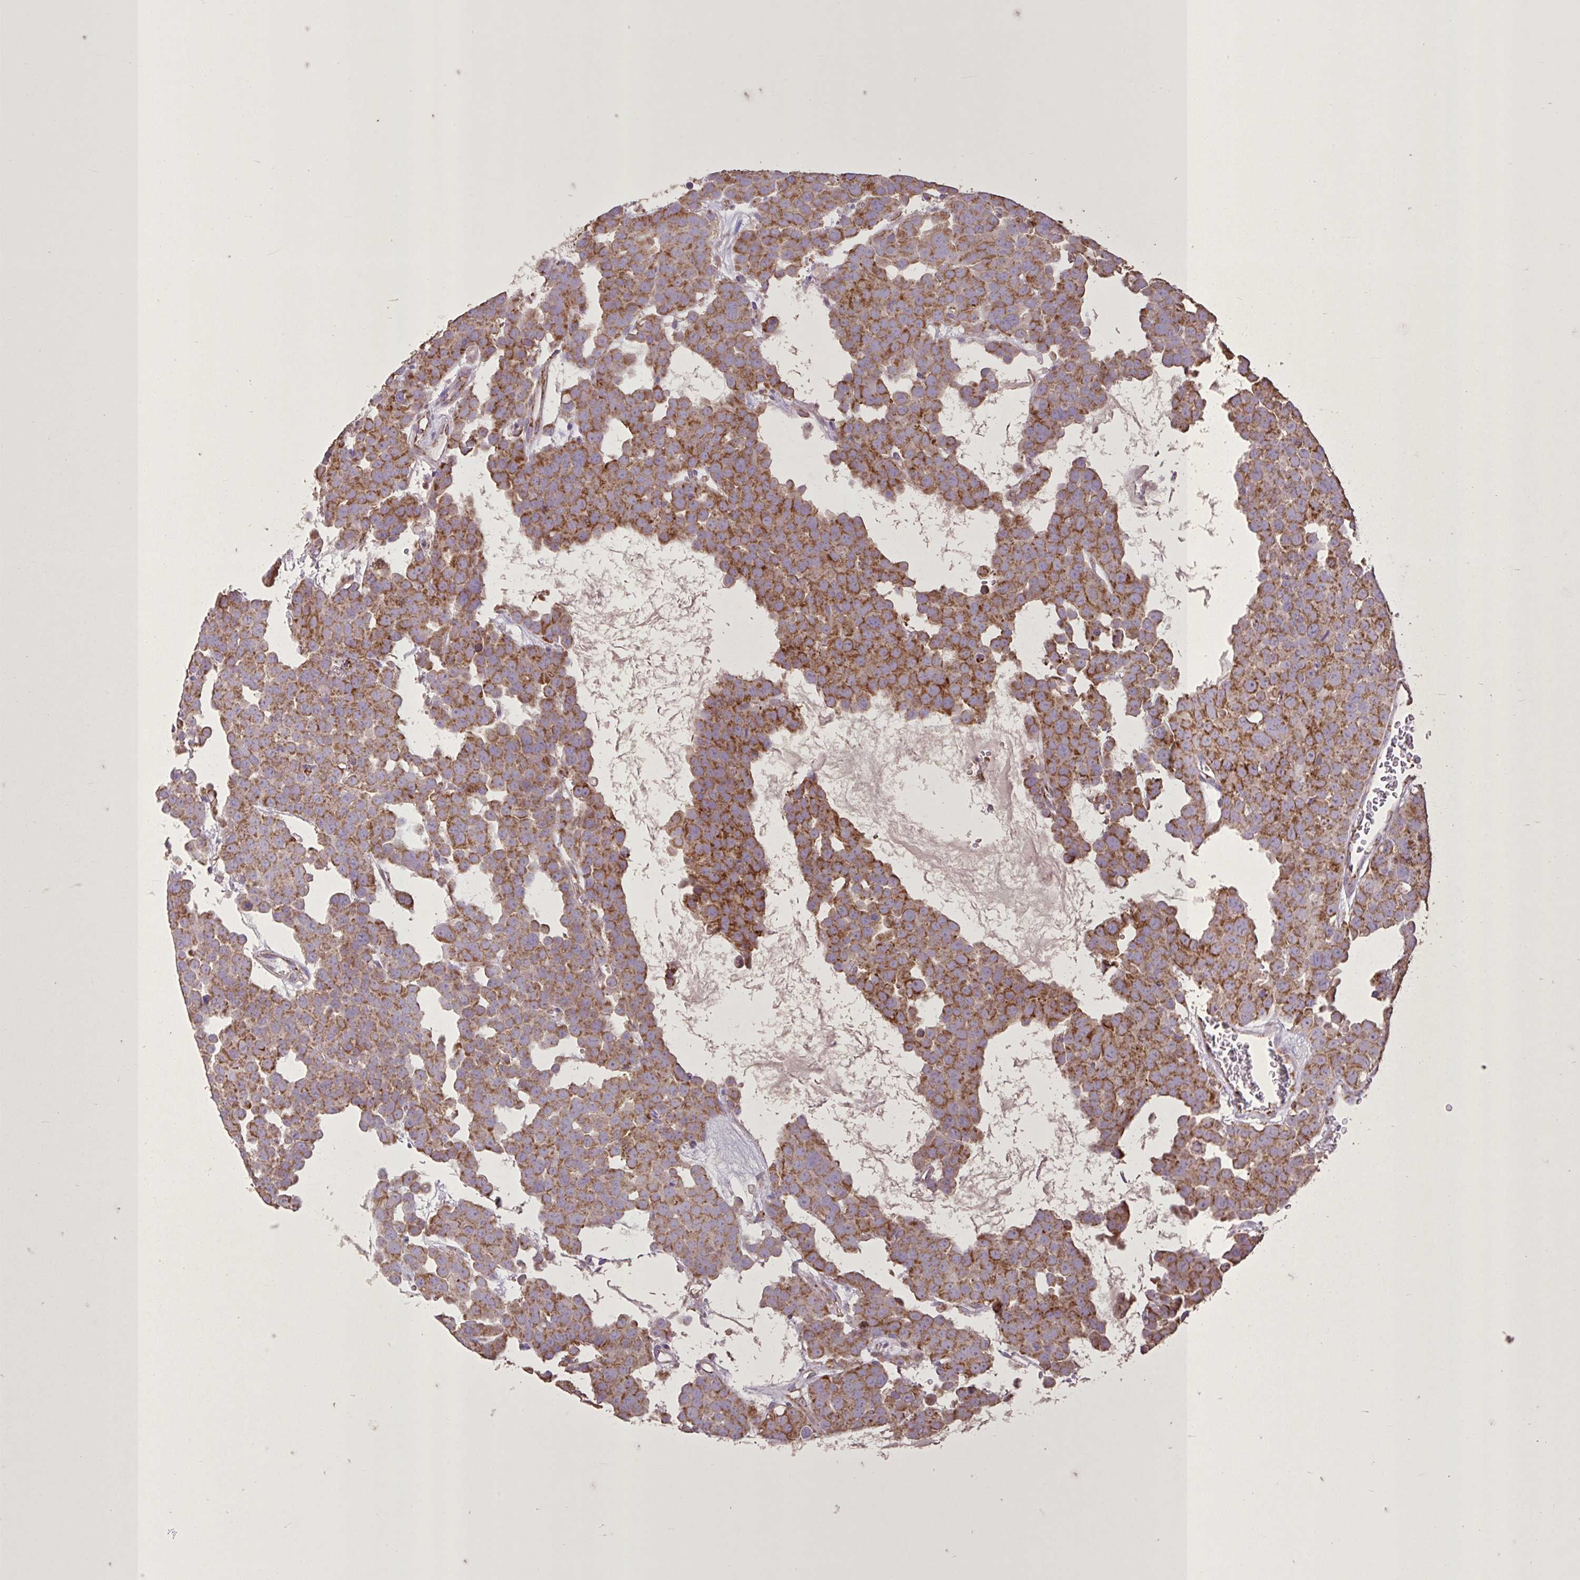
{"staining": {"intensity": "moderate", "quantity": ">75%", "location": "cytoplasmic/membranous"}, "tissue": "testis cancer", "cell_type": "Tumor cells", "image_type": "cancer", "snomed": [{"axis": "morphology", "description": "Seminoma, NOS"}, {"axis": "topography", "description": "Testis"}], "caption": "IHC photomicrograph of neoplastic tissue: human seminoma (testis) stained using immunohistochemistry displays medium levels of moderate protein expression localized specifically in the cytoplasmic/membranous of tumor cells, appearing as a cytoplasmic/membranous brown color.", "gene": "AGK", "patient": {"sex": "male", "age": 71}}